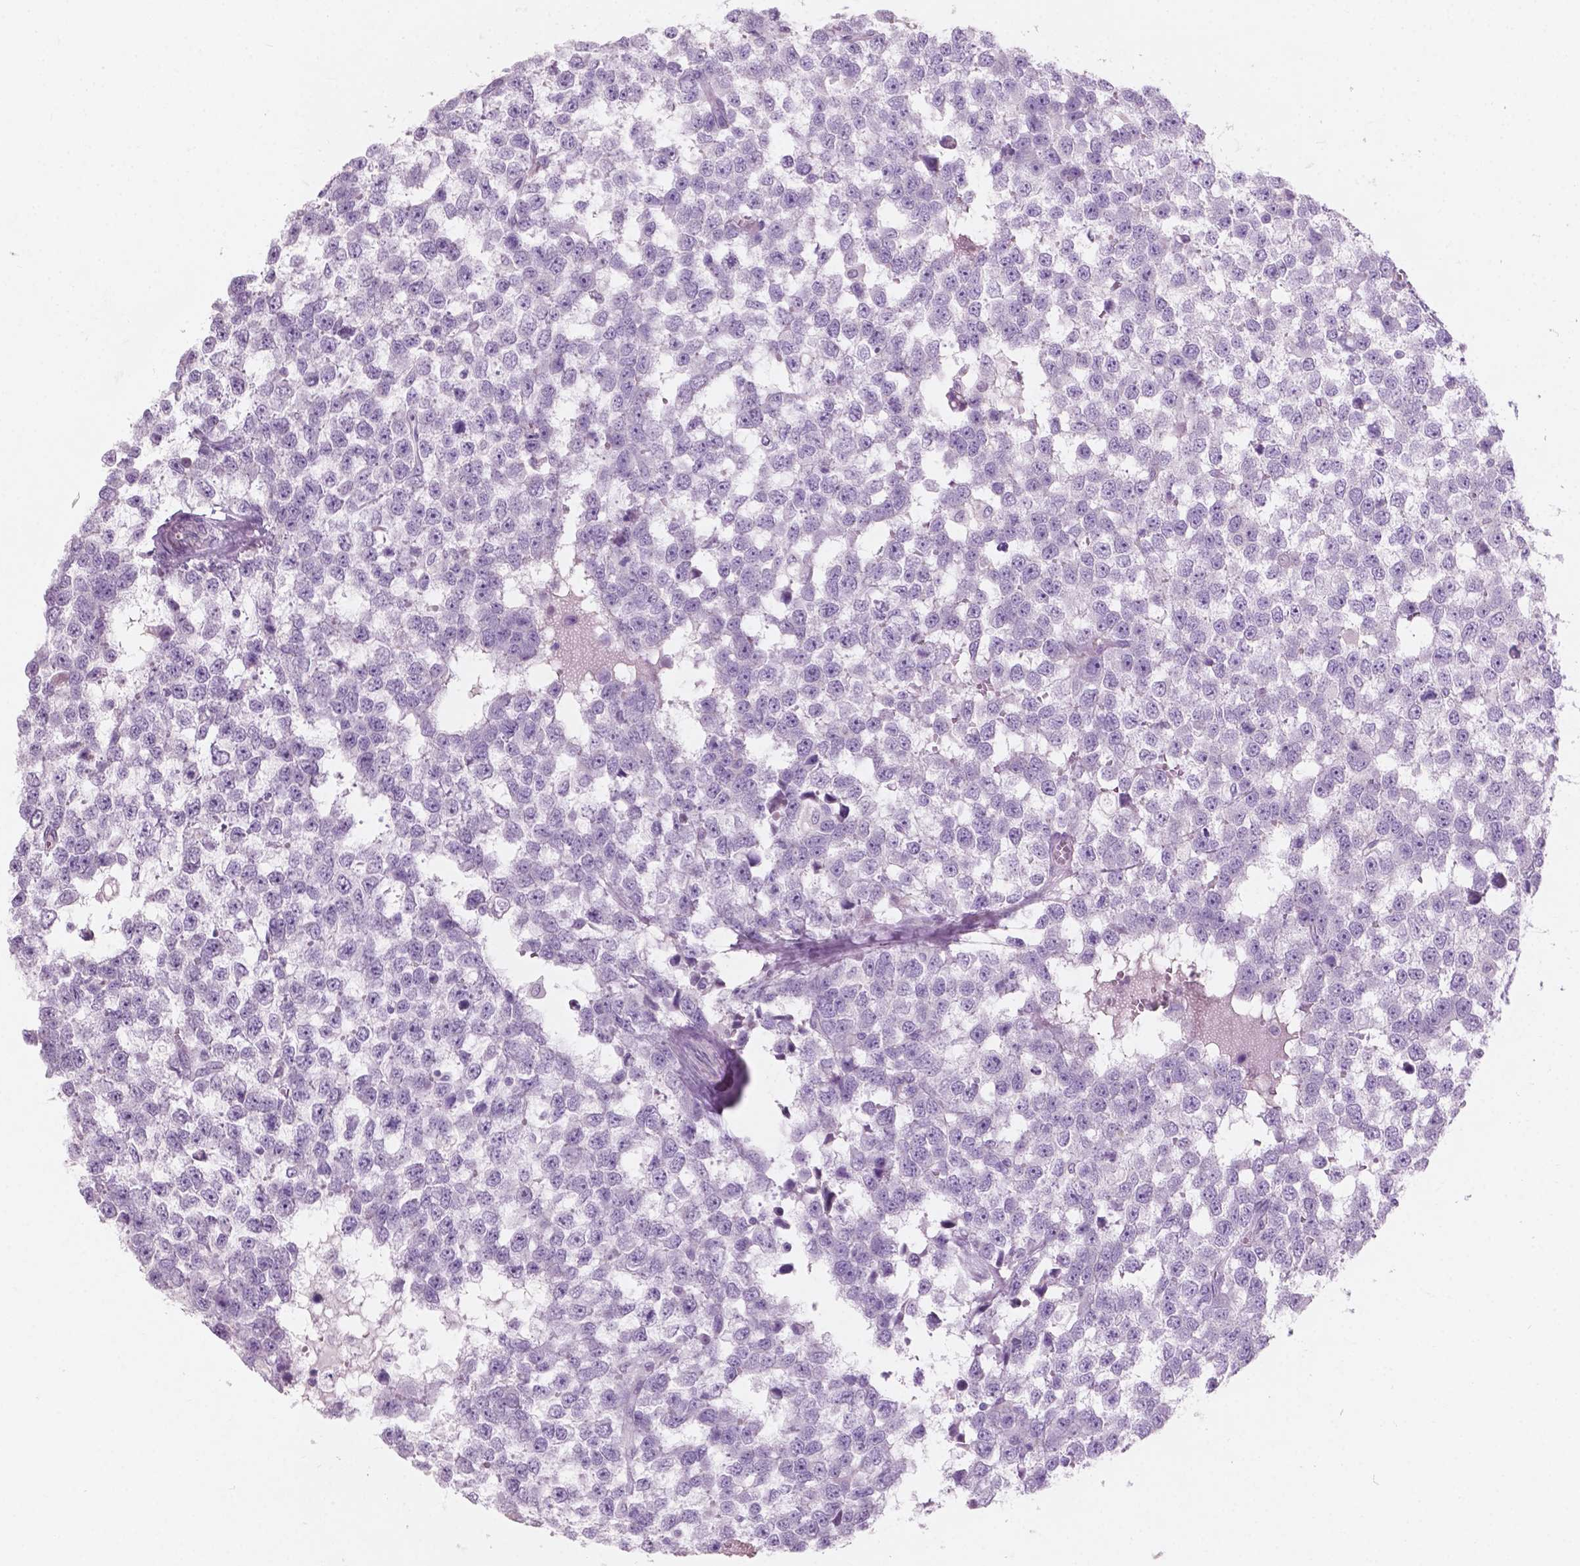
{"staining": {"intensity": "negative", "quantity": "none", "location": "none"}, "tissue": "testis cancer", "cell_type": "Tumor cells", "image_type": "cancer", "snomed": [{"axis": "morphology", "description": "Normal tissue, NOS"}, {"axis": "morphology", "description": "Seminoma, NOS"}, {"axis": "topography", "description": "Testis"}, {"axis": "topography", "description": "Epididymis"}], "caption": "IHC of seminoma (testis) reveals no staining in tumor cells.", "gene": "AWAT1", "patient": {"sex": "male", "age": 34}}